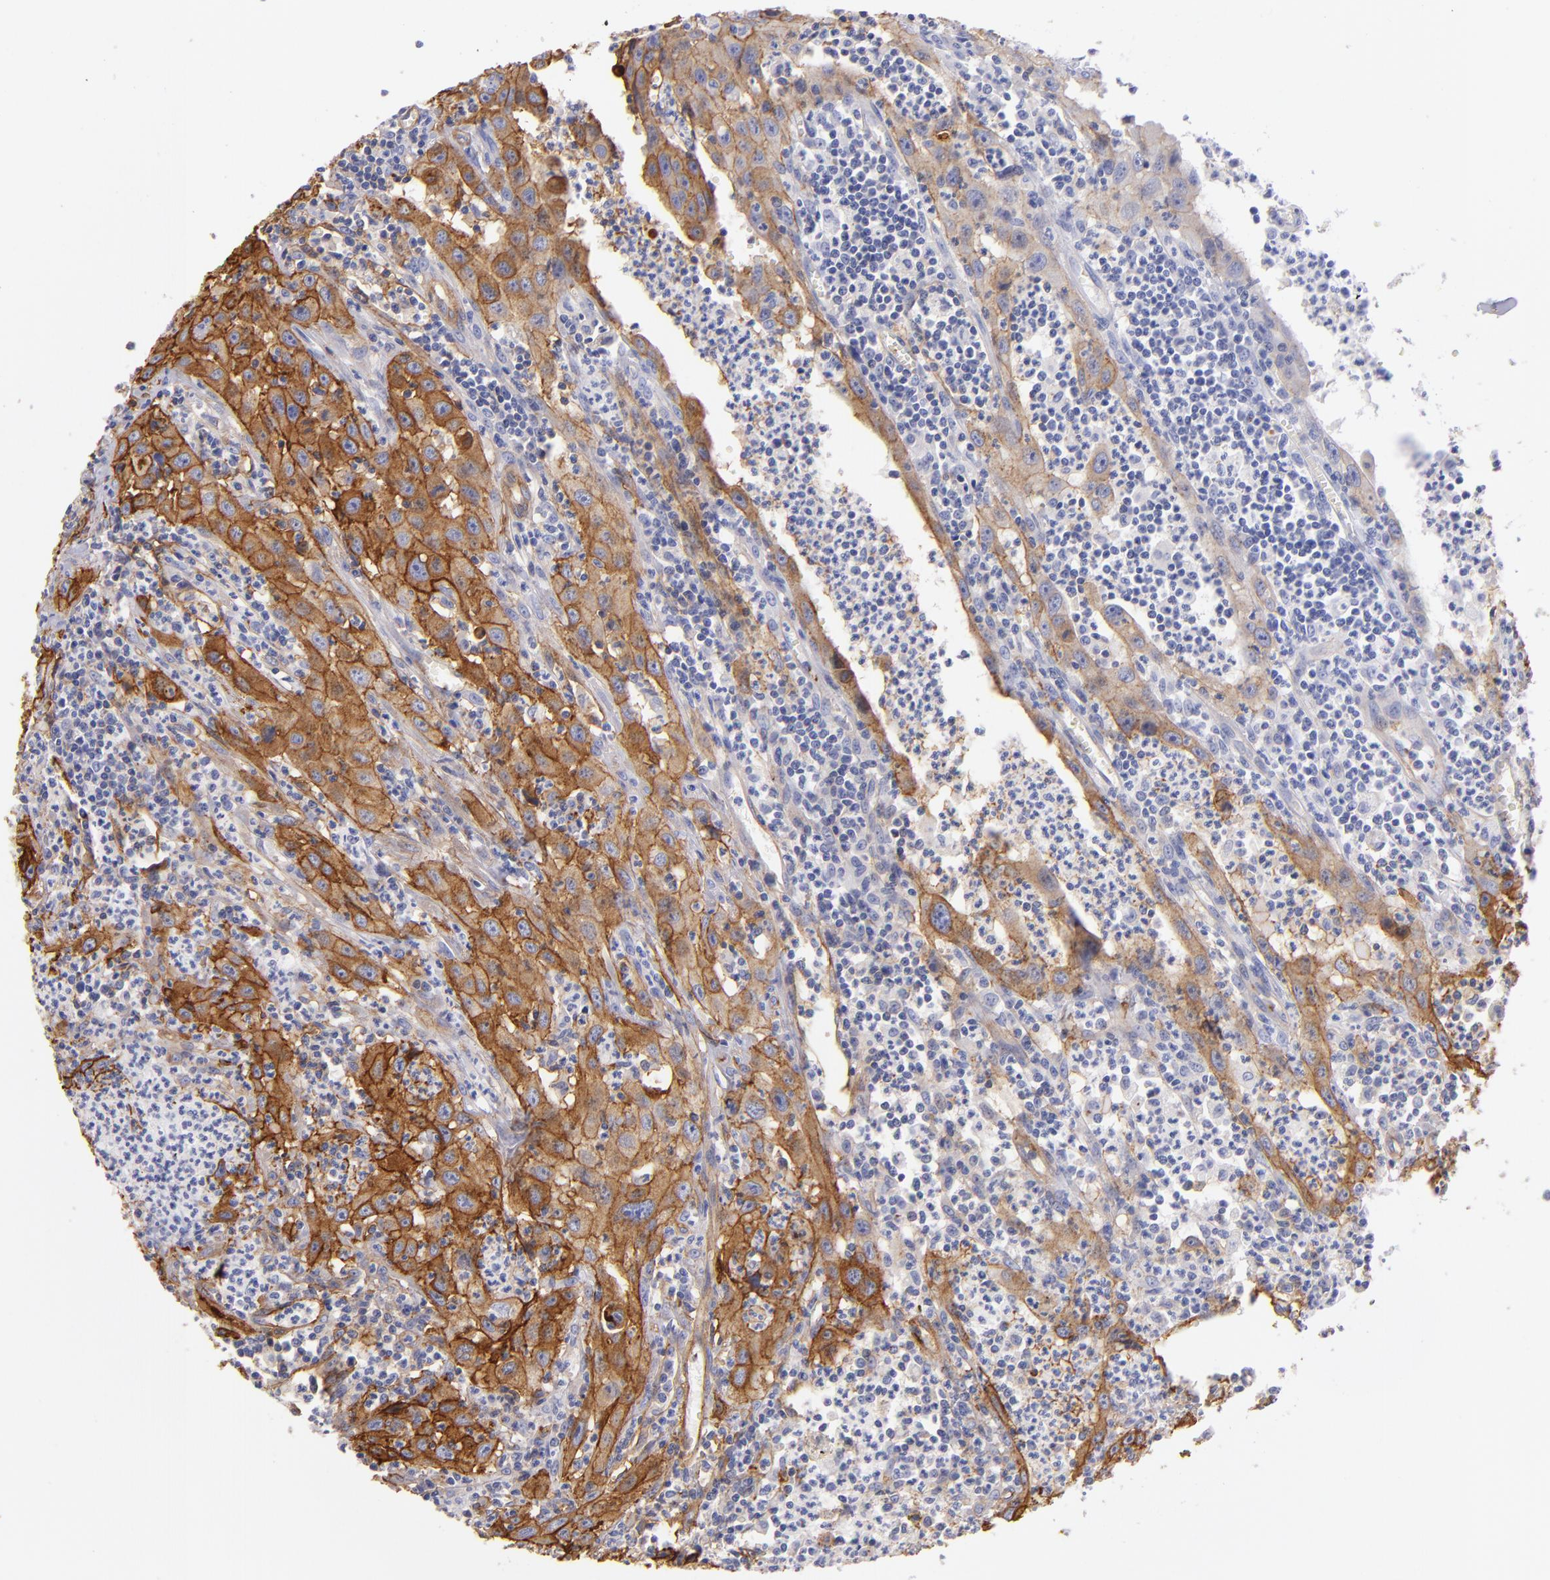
{"staining": {"intensity": "strong", "quantity": ">75%", "location": "cytoplasmic/membranous"}, "tissue": "urothelial cancer", "cell_type": "Tumor cells", "image_type": "cancer", "snomed": [{"axis": "morphology", "description": "Urothelial carcinoma, High grade"}, {"axis": "topography", "description": "Urinary bladder"}], "caption": "Immunohistochemical staining of human urothelial cancer exhibits high levels of strong cytoplasmic/membranous protein positivity in approximately >75% of tumor cells.", "gene": "CD151", "patient": {"sex": "male", "age": 66}}